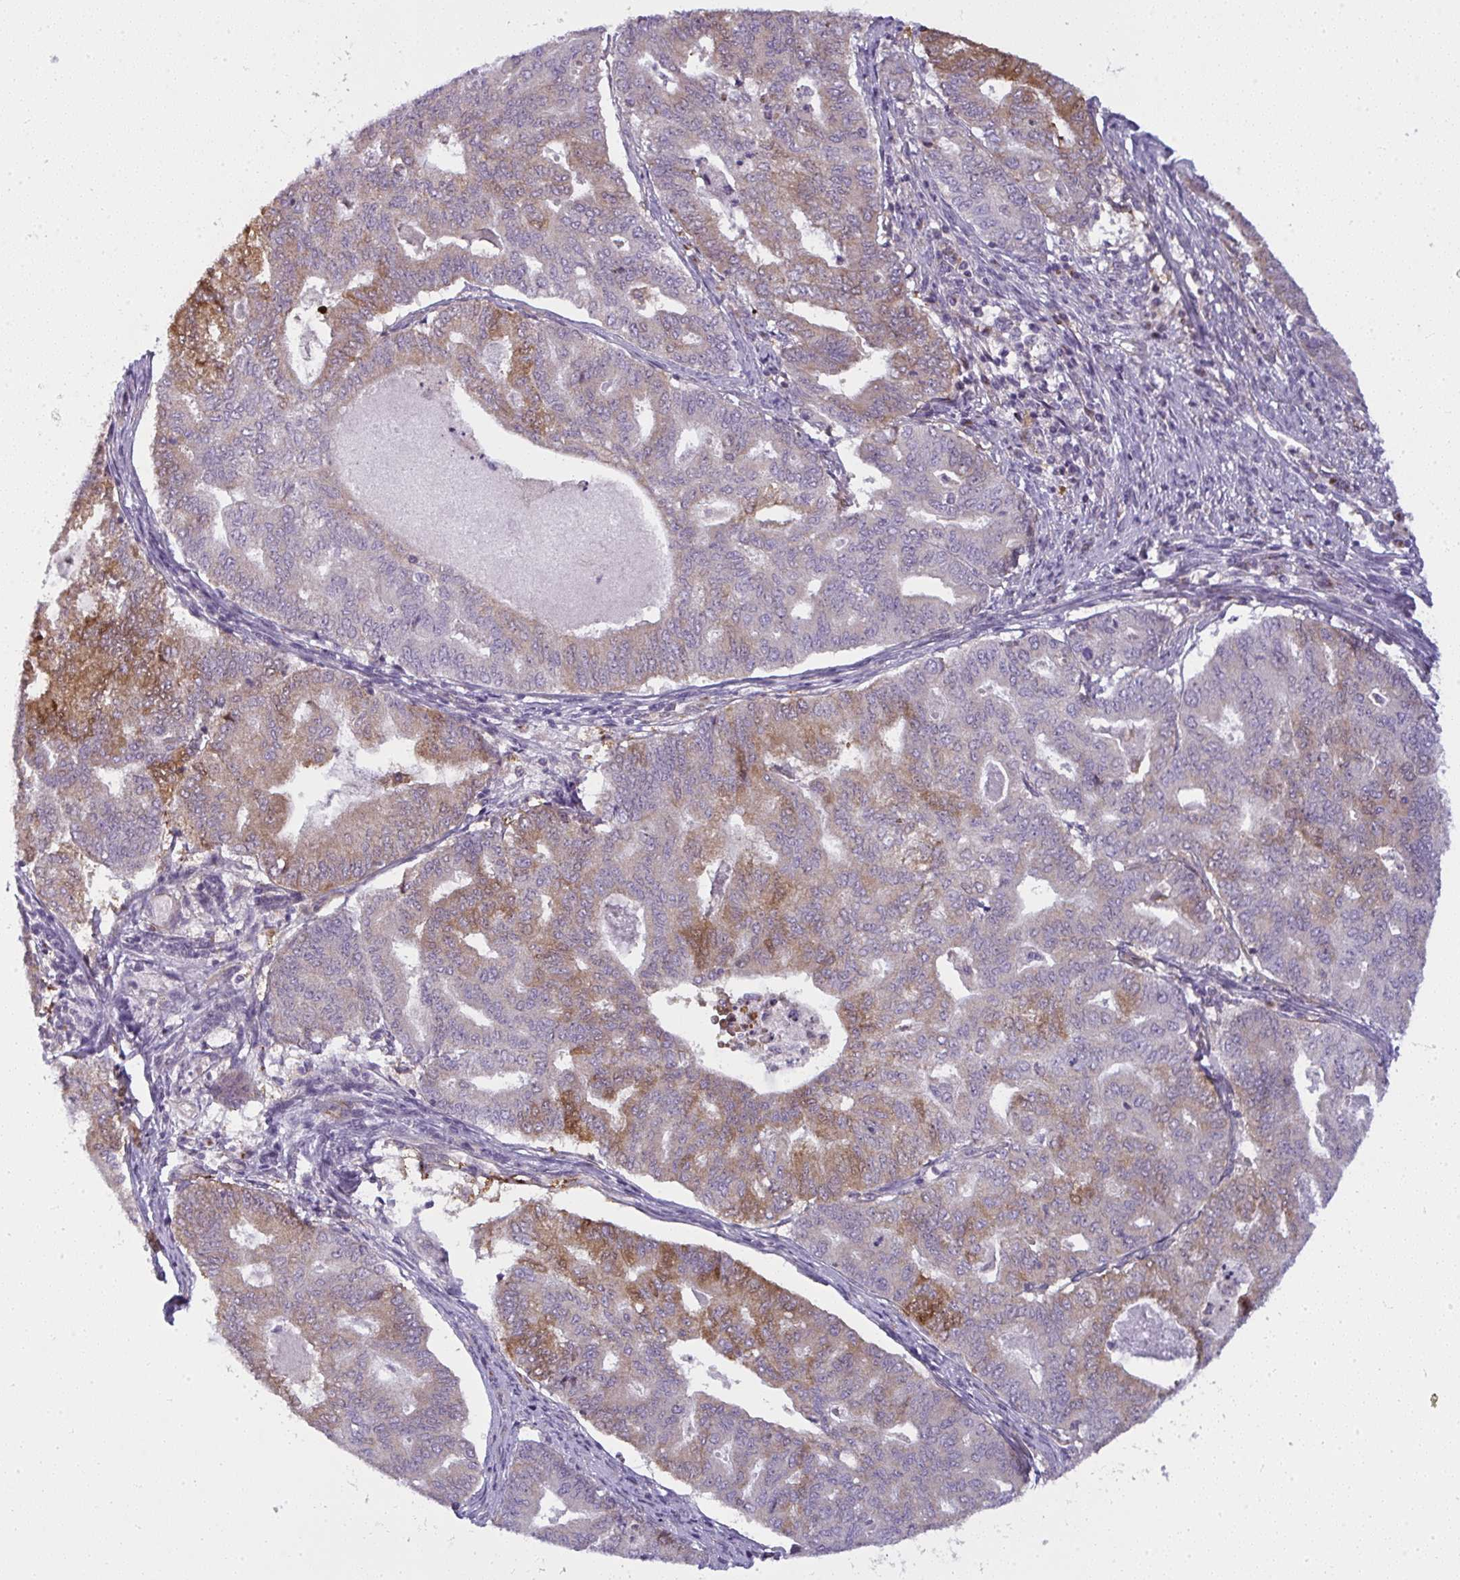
{"staining": {"intensity": "strong", "quantity": "25%-75%", "location": "cytoplasmic/membranous"}, "tissue": "endometrial cancer", "cell_type": "Tumor cells", "image_type": "cancer", "snomed": [{"axis": "morphology", "description": "Adenocarcinoma, NOS"}, {"axis": "topography", "description": "Endometrium"}], "caption": "Immunohistochemistry (IHC) of human endometrial adenocarcinoma shows high levels of strong cytoplasmic/membranous staining in approximately 25%-75% of tumor cells.", "gene": "IFIT3", "patient": {"sex": "female", "age": 79}}